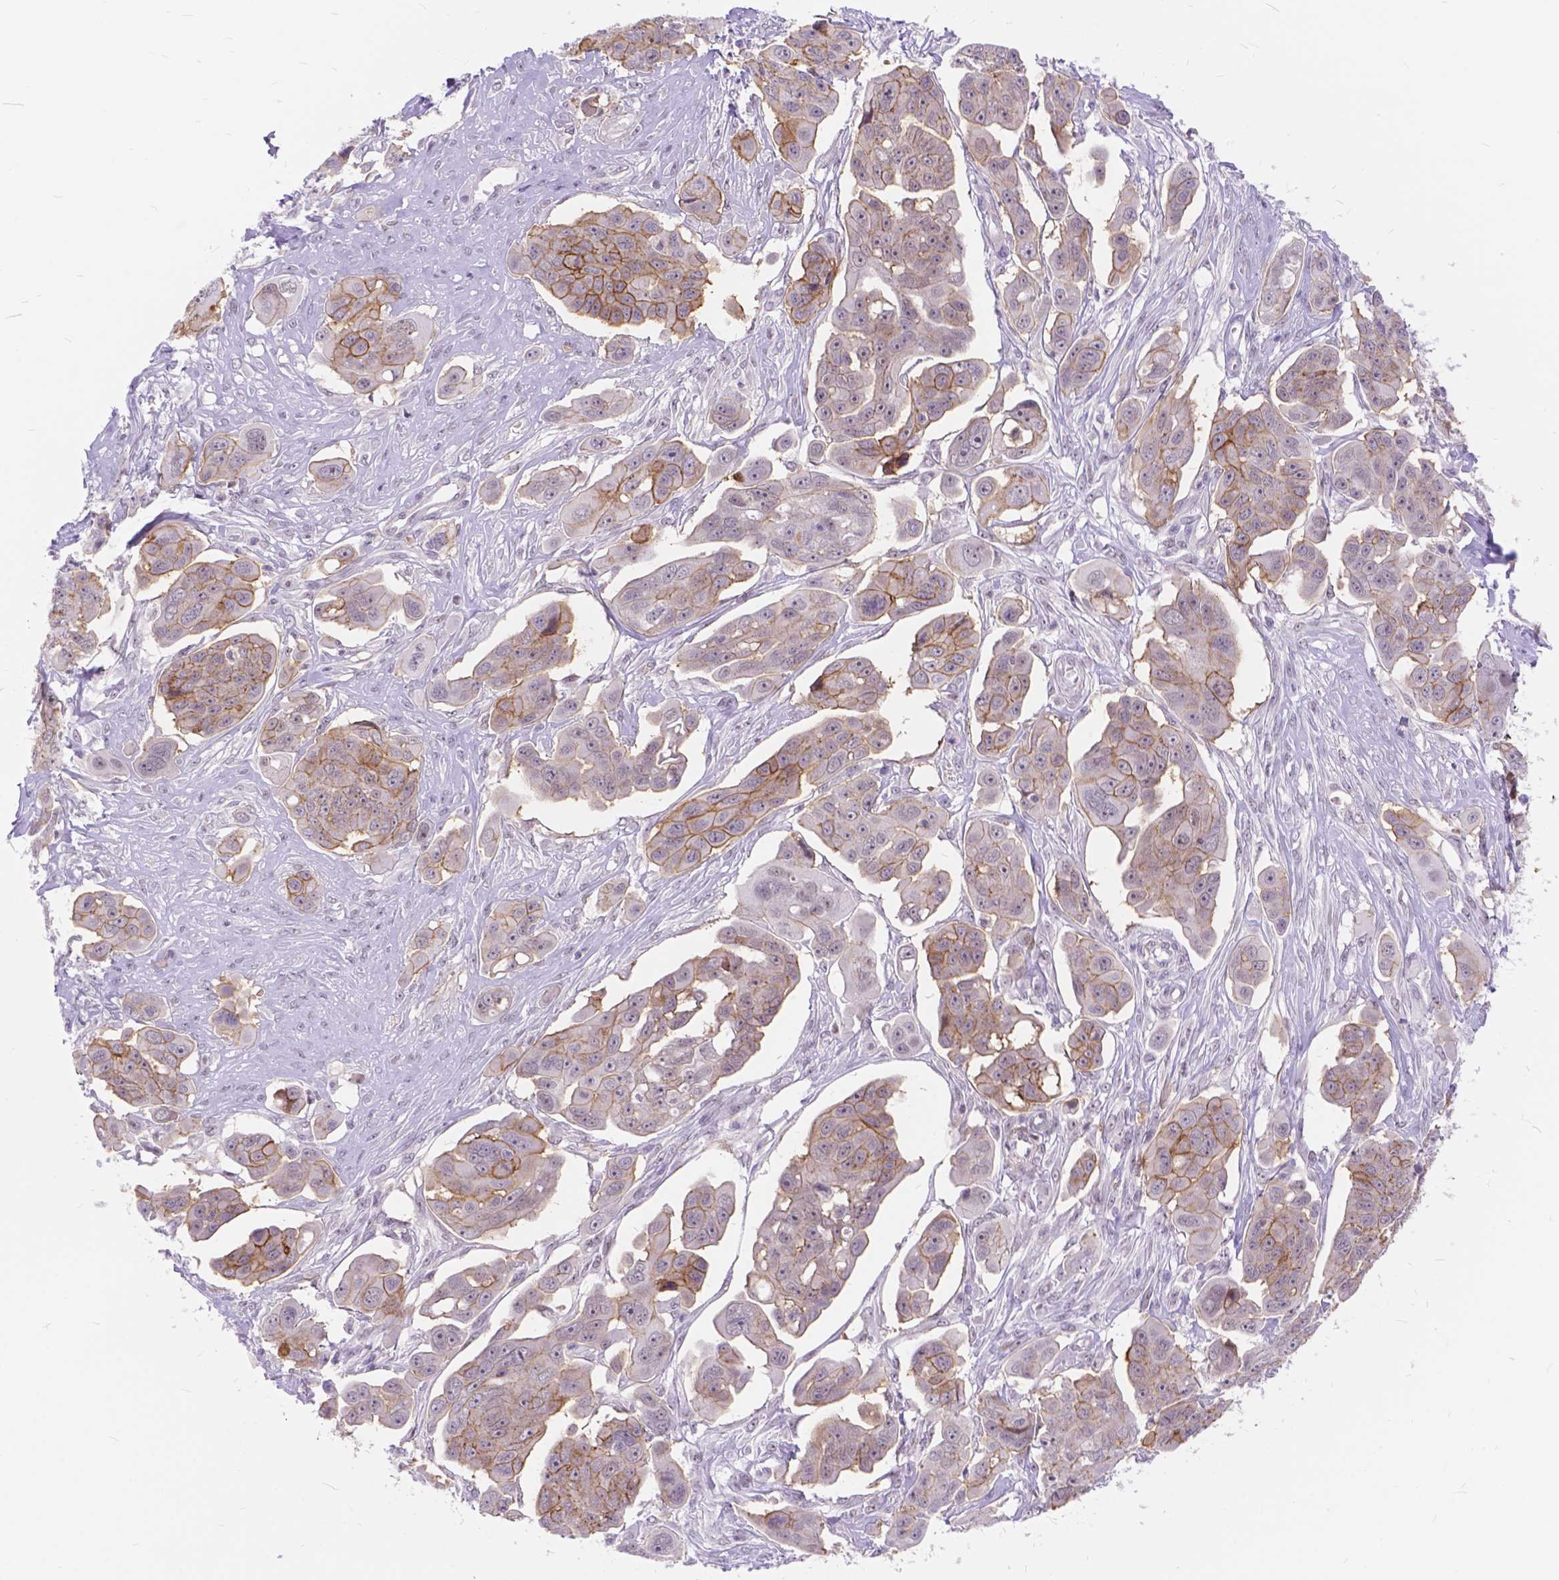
{"staining": {"intensity": "moderate", "quantity": ">75%", "location": "cytoplasmic/membranous"}, "tissue": "ovarian cancer", "cell_type": "Tumor cells", "image_type": "cancer", "snomed": [{"axis": "morphology", "description": "Carcinoma, endometroid"}, {"axis": "topography", "description": "Ovary"}], "caption": "Protein analysis of ovarian cancer tissue reveals moderate cytoplasmic/membranous staining in about >75% of tumor cells. Using DAB (3,3'-diaminobenzidine) (brown) and hematoxylin (blue) stains, captured at high magnification using brightfield microscopy.", "gene": "MAN2C1", "patient": {"sex": "female", "age": 70}}